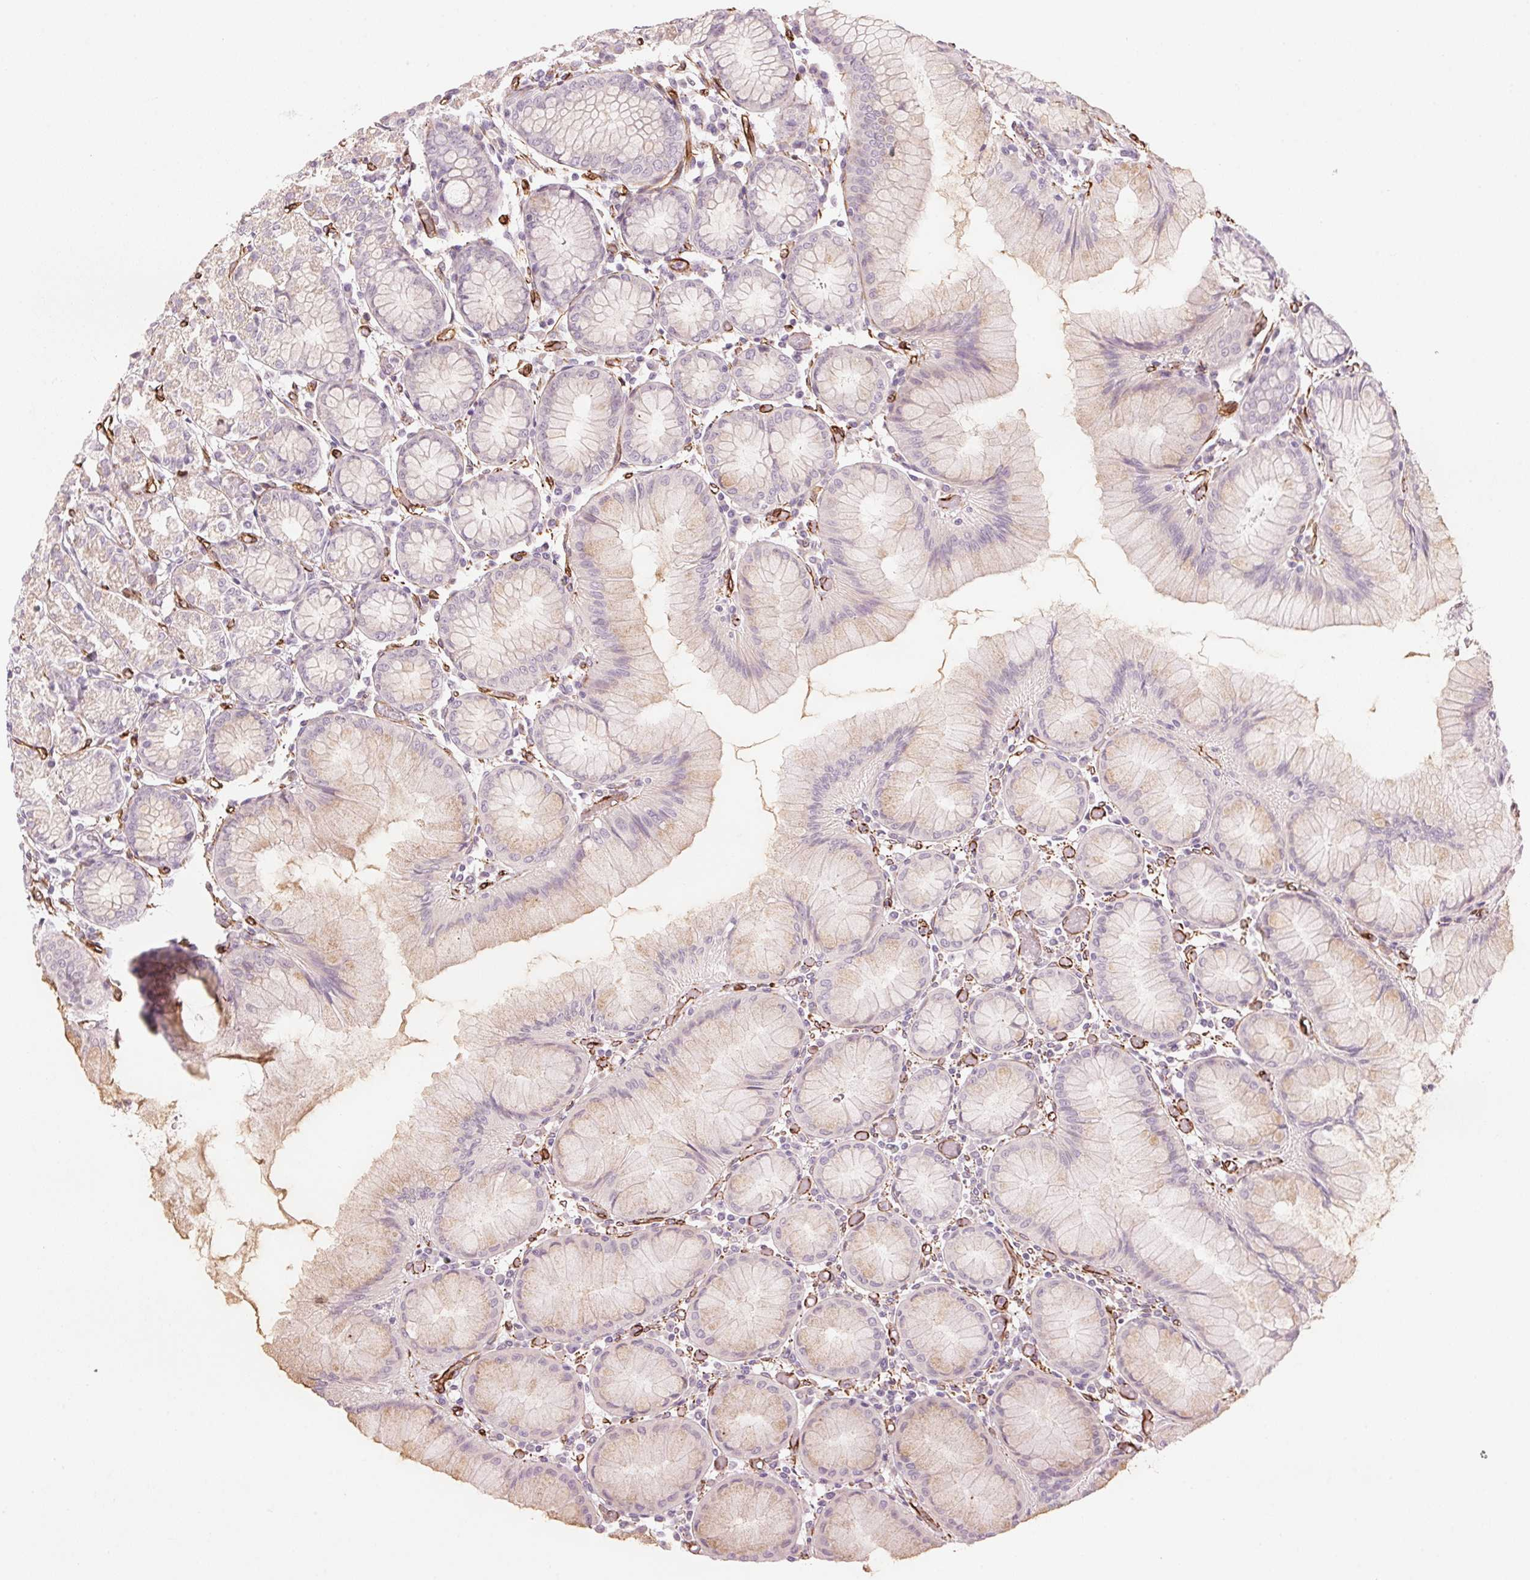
{"staining": {"intensity": "weak", "quantity": "<25%", "location": "cytoplasmic/membranous"}, "tissue": "stomach", "cell_type": "Glandular cells", "image_type": "normal", "snomed": [{"axis": "morphology", "description": "Normal tissue, NOS"}, {"axis": "topography", "description": "Stomach"}], "caption": "High magnification brightfield microscopy of unremarkable stomach stained with DAB (brown) and counterstained with hematoxylin (blue): glandular cells show no significant staining.", "gene": "CLPS", "patient": {"sex": "female", "age": 57}}